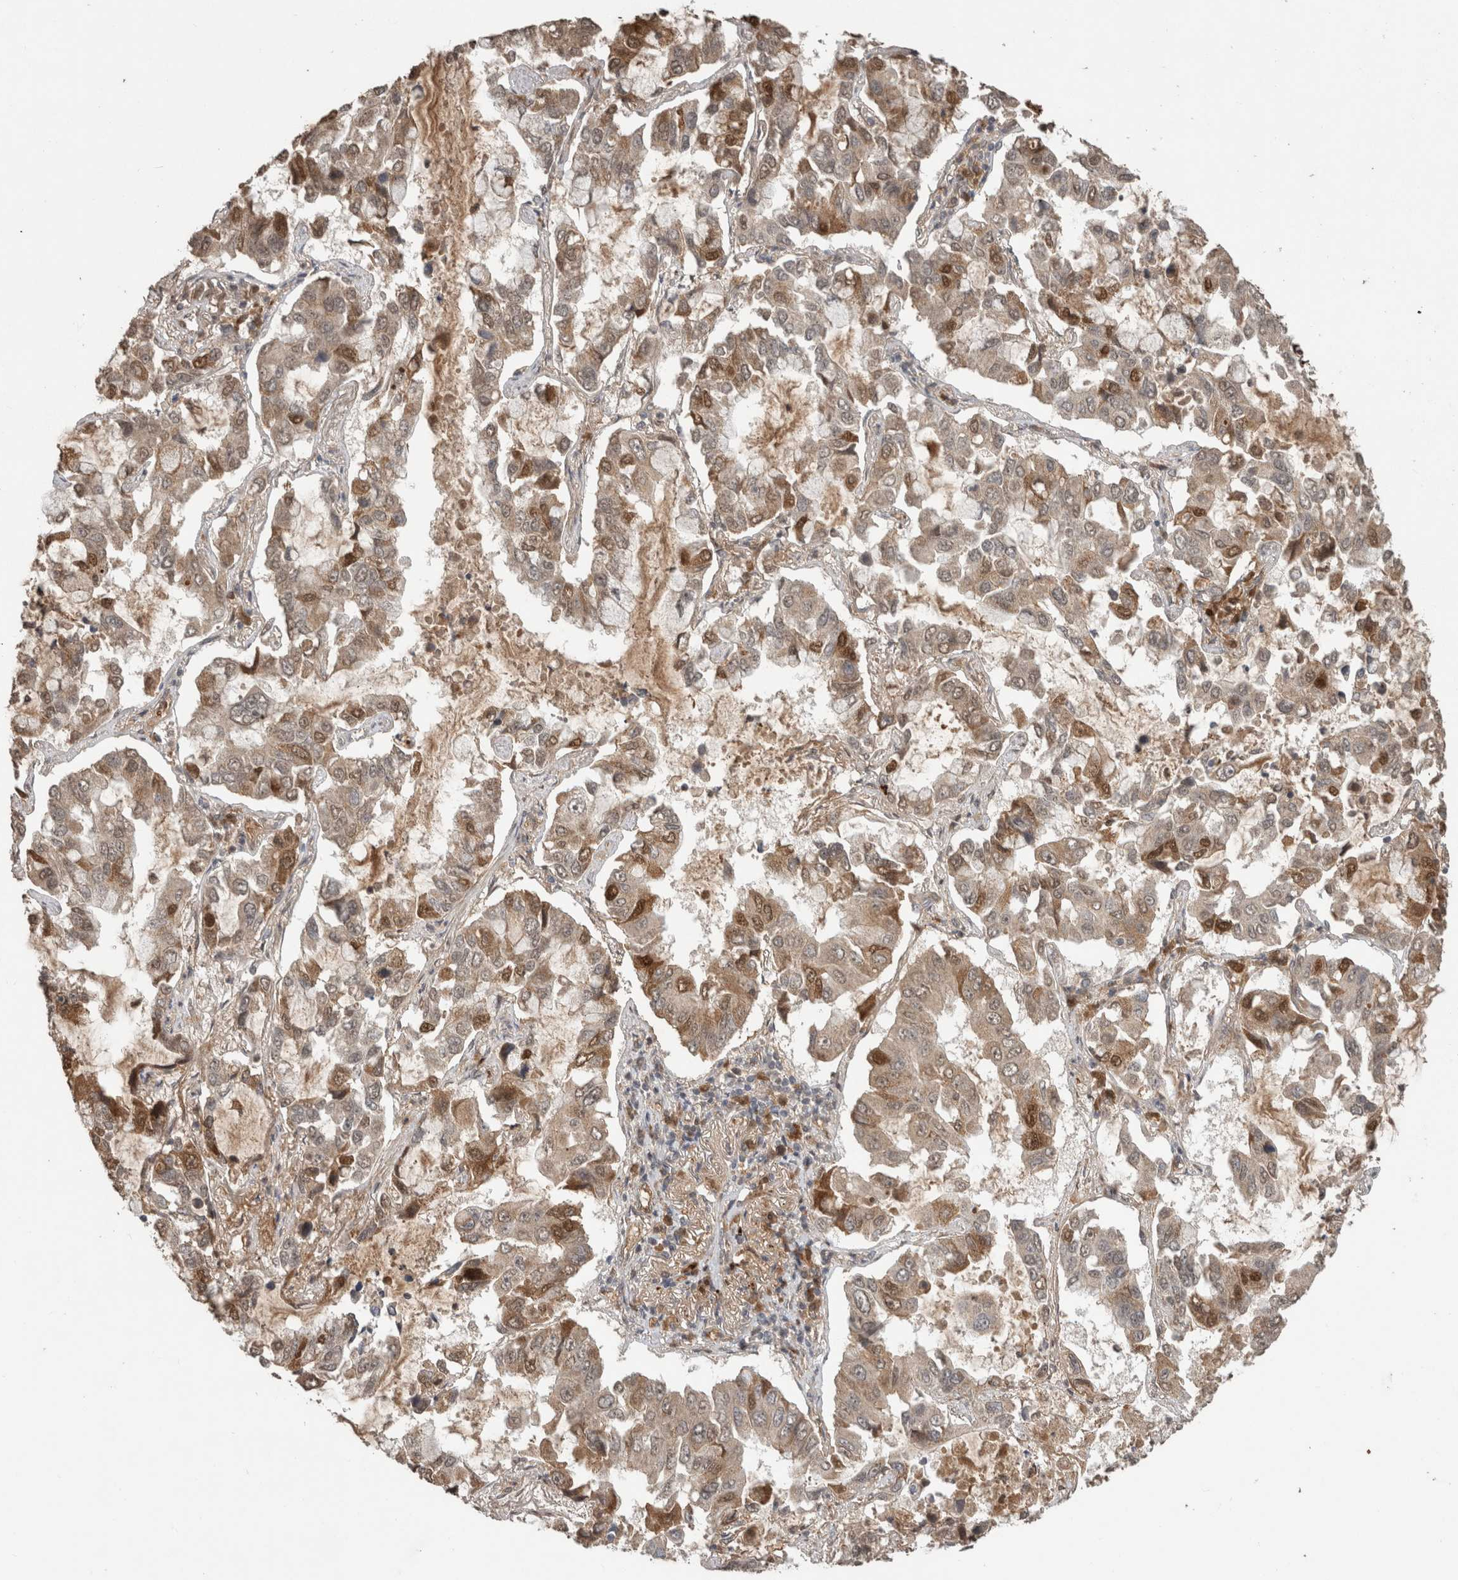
{"staining": {"intensity": "moderate", "quantity": "<25%", "location": "cytoplasmic/membranous,nuclear"}, "tissue": "lung cancer", "cell_type": "Tumor cells", "image_type": "cancer", "snomed": [{"axis": "morphology", "description": "Adenocarcinoma, NOS"}, {"axis": "topography", "description": "Lung"}], "caption": "This photomicrograph shows lung adenocarcinoma stained with IHC to label a protein in brown. The cytoplasmic/membranous and nuclear of tumor cells show moderate positivity for the protein. Nuclei are counter-stained blue.", "gene": "FAM3A", "patient": {"sex": "male", "age": 64}}